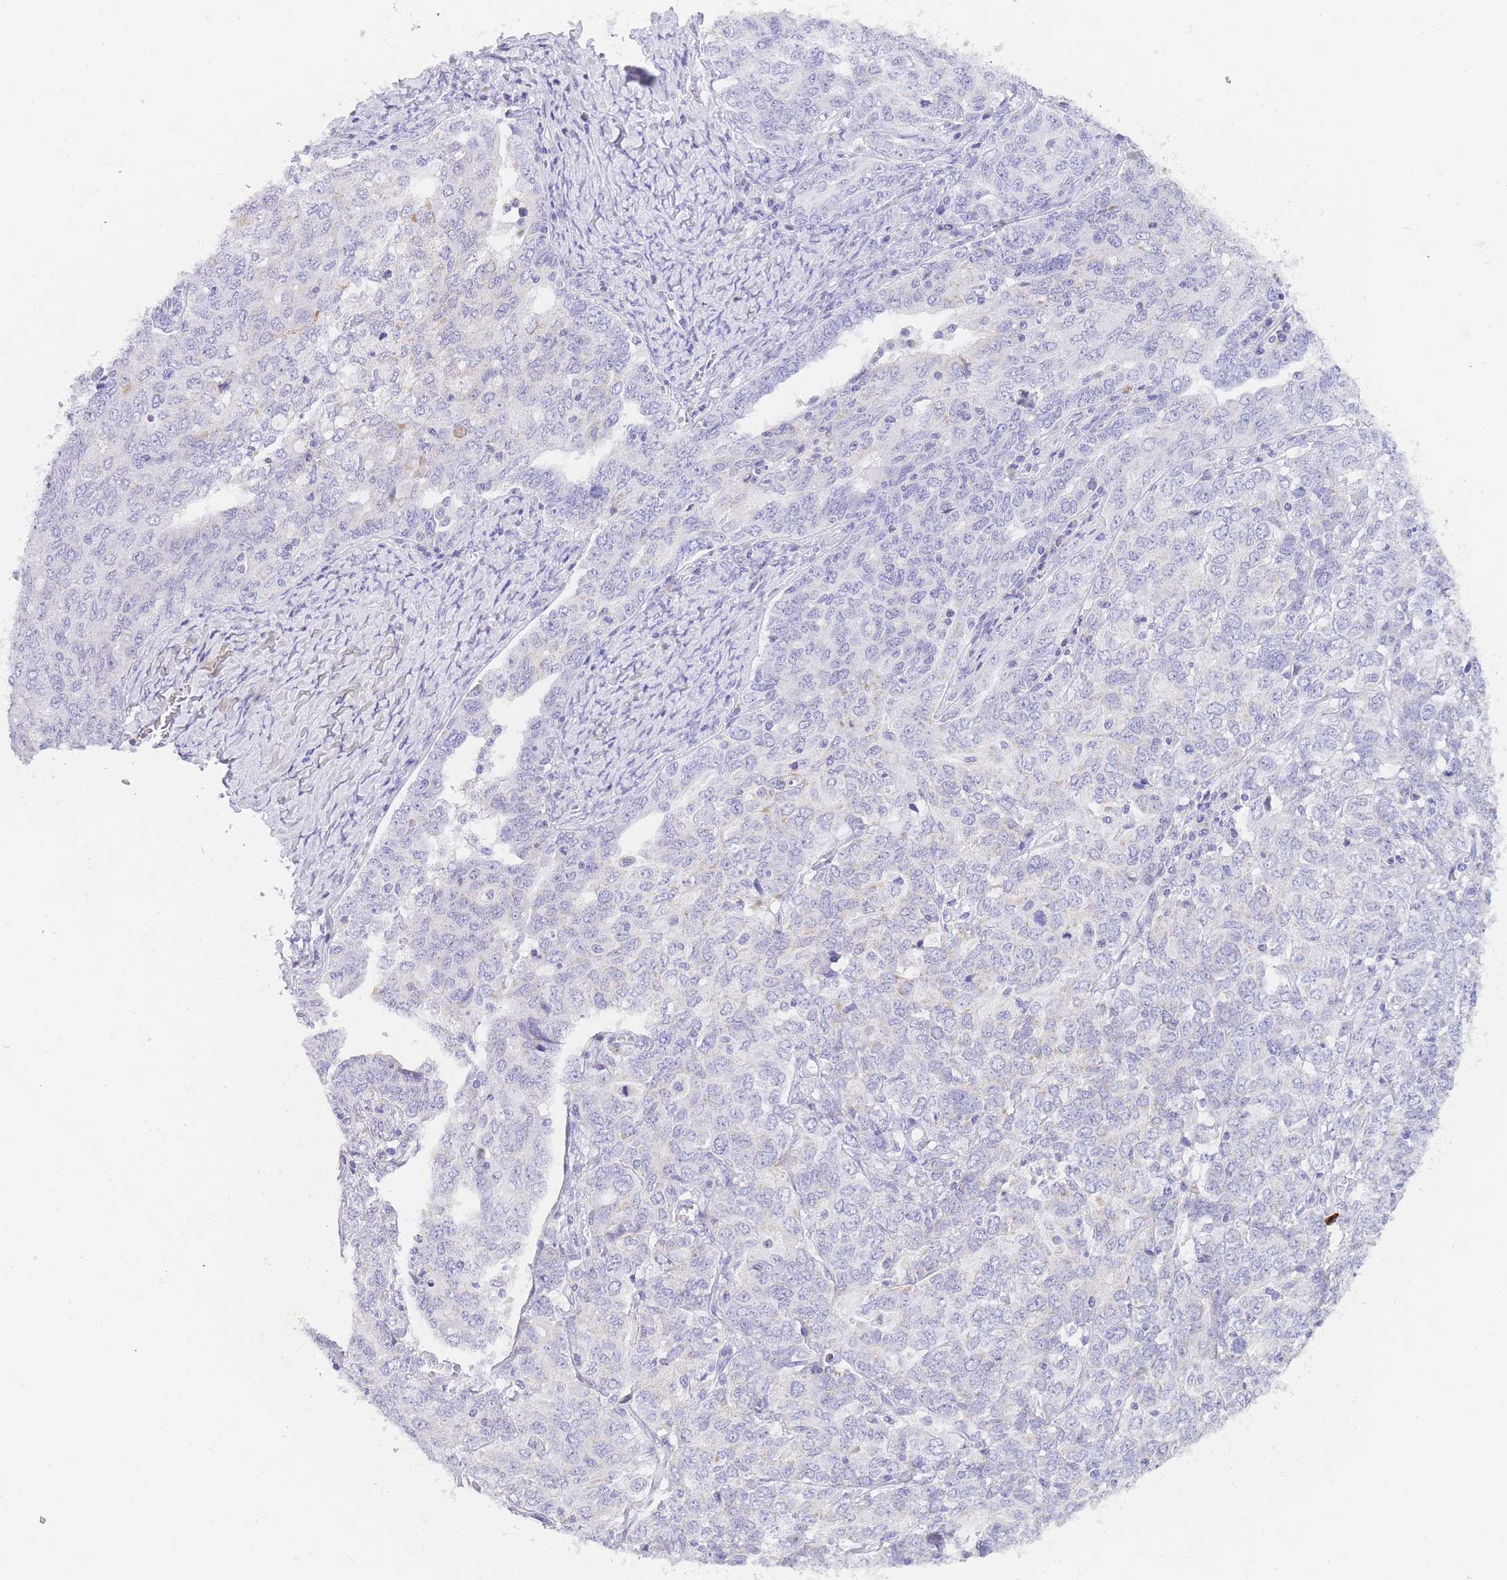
{"staining": {"intensity": "negative", "quantity": "none", "location": "none"}, "tissue": "ovarian cancer", "cell_type": "Tumor cells", "image_type": "cancer", "snomed": [{"axis": "morphology", "description": "Carcinoma, endometroid"}, {"axis": "topography", "description": "Ovary"}], "caption": "Ovarian endometroid carcinoma was stained to show a protein in brown. There is no significant positivity in tumor cells. (DAB immunohistochemistry visualized using brightfield microscopy, high magnification).", "gene": "NKD2", "patient": {"sex": "female", "age": 62}}